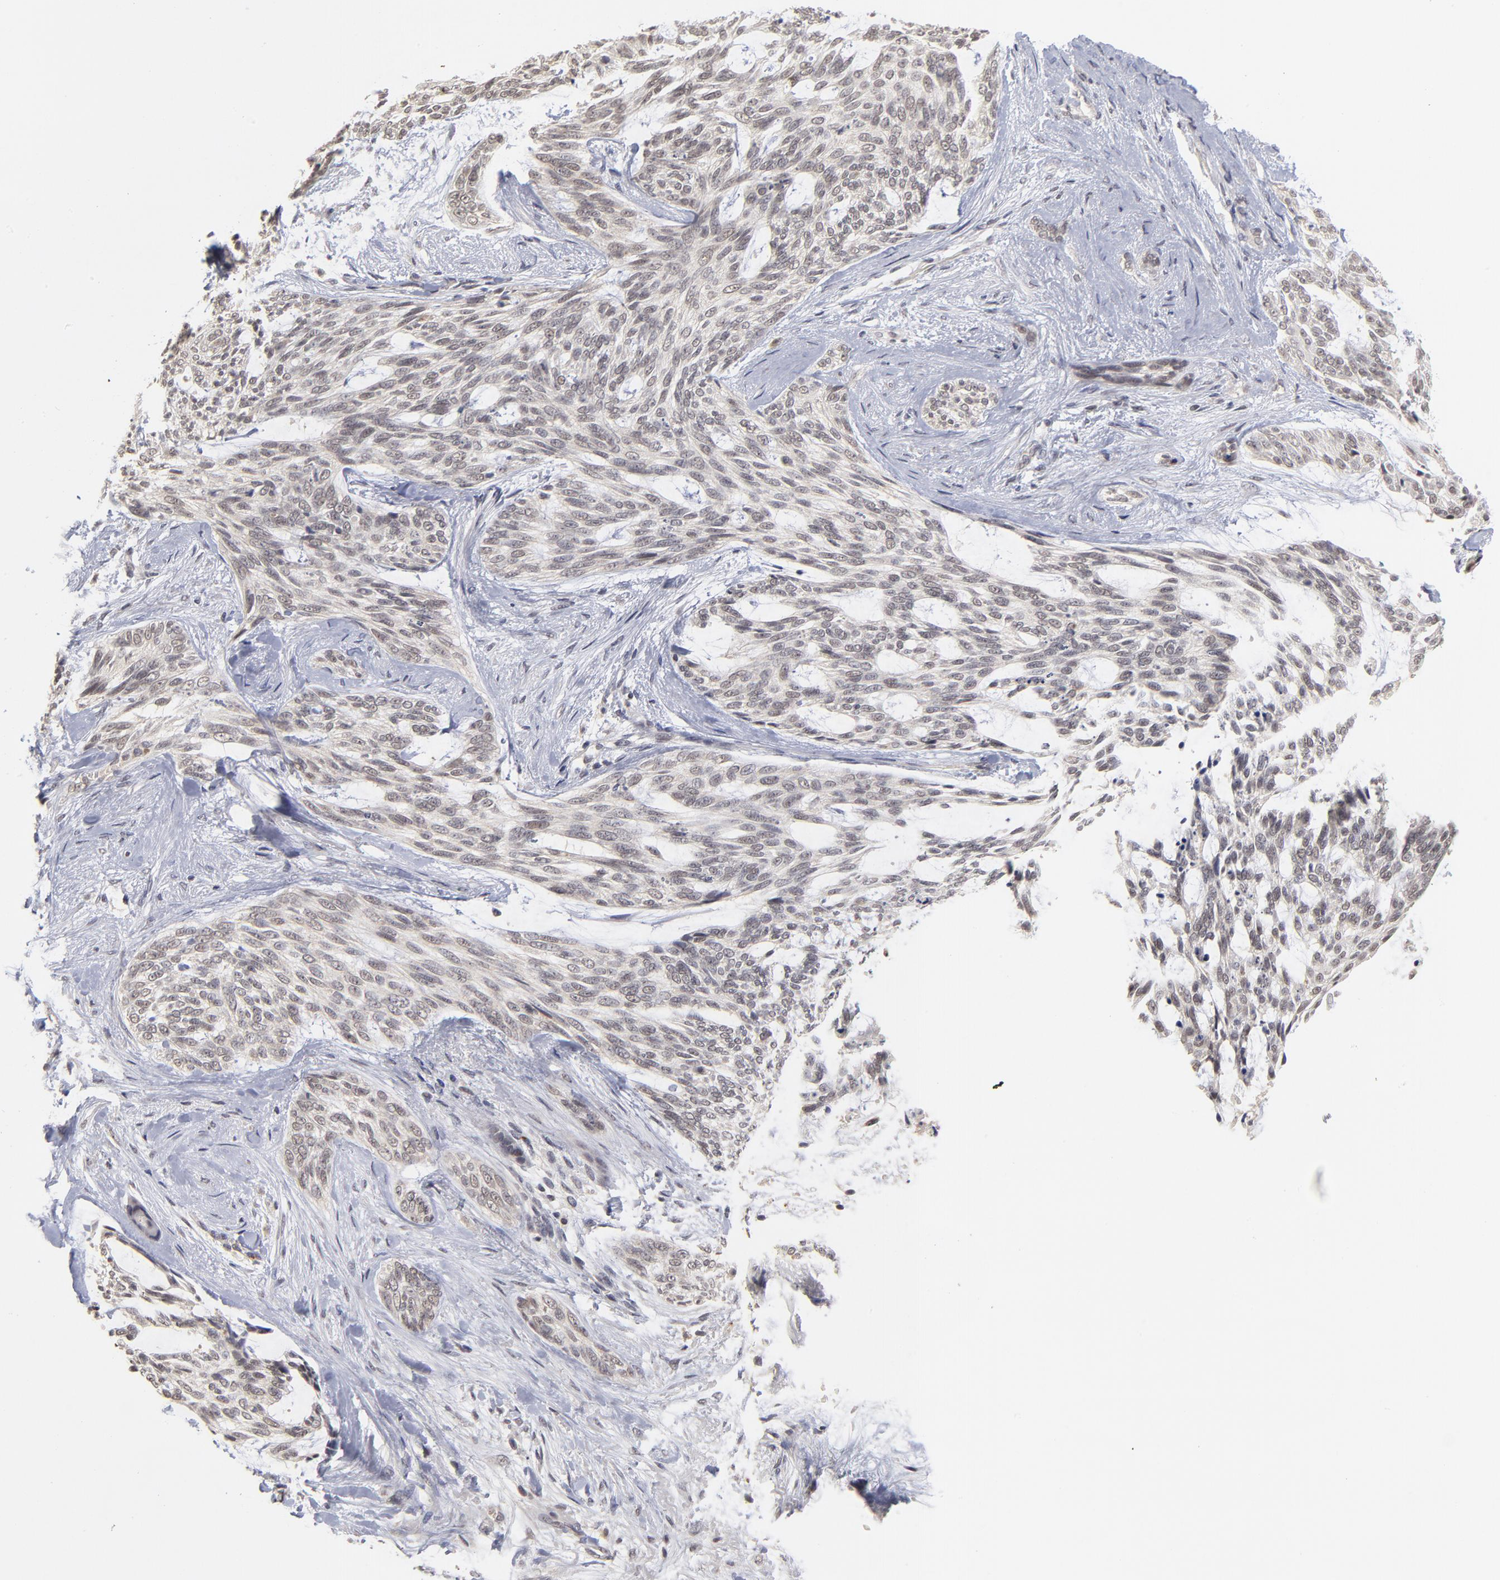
{"staining": {"intensity": "weak", "quantity": "<25%", "location": "nuclear"}, "tissue": "skin cancer", "cell_type": "Tumor cells", "image_type": "cancer", "snomed": [{"axis": "morphology", "description": "Normal tissue, NOS"}, {"axis": "morphology", "description": "Basal cell carcinoma"}, {"axis": "topography", "description": "Skin"}], "caption": "DAB (3,3'-diaminobenzidine) immunohistochemical staining of human skin basal cell carcinoma displays no significant positivity in tumor cells.", "gene": "WSB1", "patient": {"sex": "female", "age": 71}}